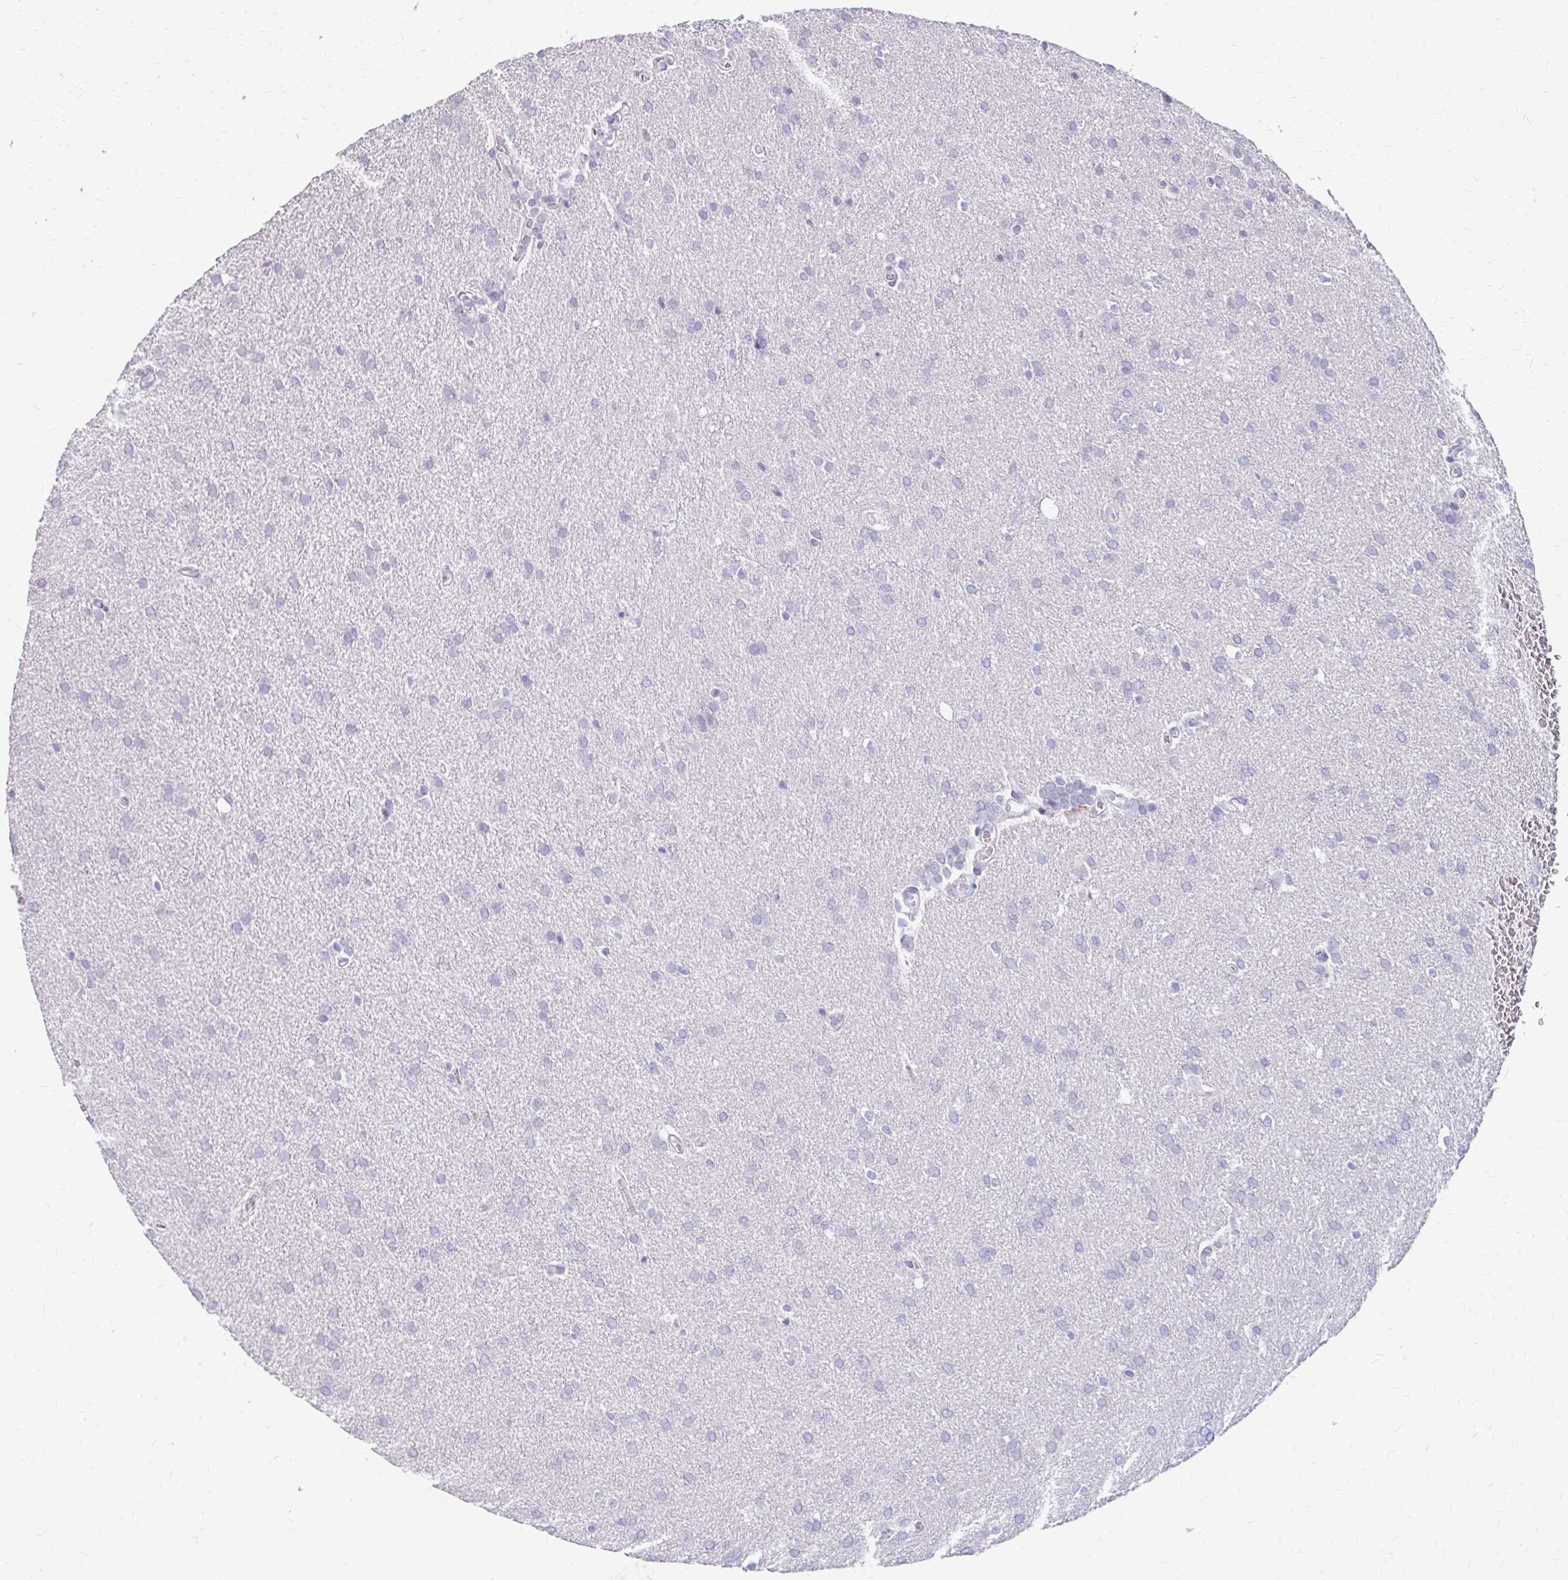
{"staining": {"intensity": "negative", "quantity": "none", "location": "none"}, "tissue": "glioma", "cell_type": "Tumor cells", "image_type": "cancer", "snomed": [{"axis": "morphology", "description": "Glioma, malignant, Low grade"}, {"axis": "topography", "description": "Brain"}], "caption": "Immunohistochemical staining of human malignant low-grade glioma demonstrates no significant staining in tumor cells. (DAB (3,3'-diaminobenzidine) immunohistochemistry, high magnification).", "gene": "RGS16", "patient": {"sex": "female", "age": 33}}